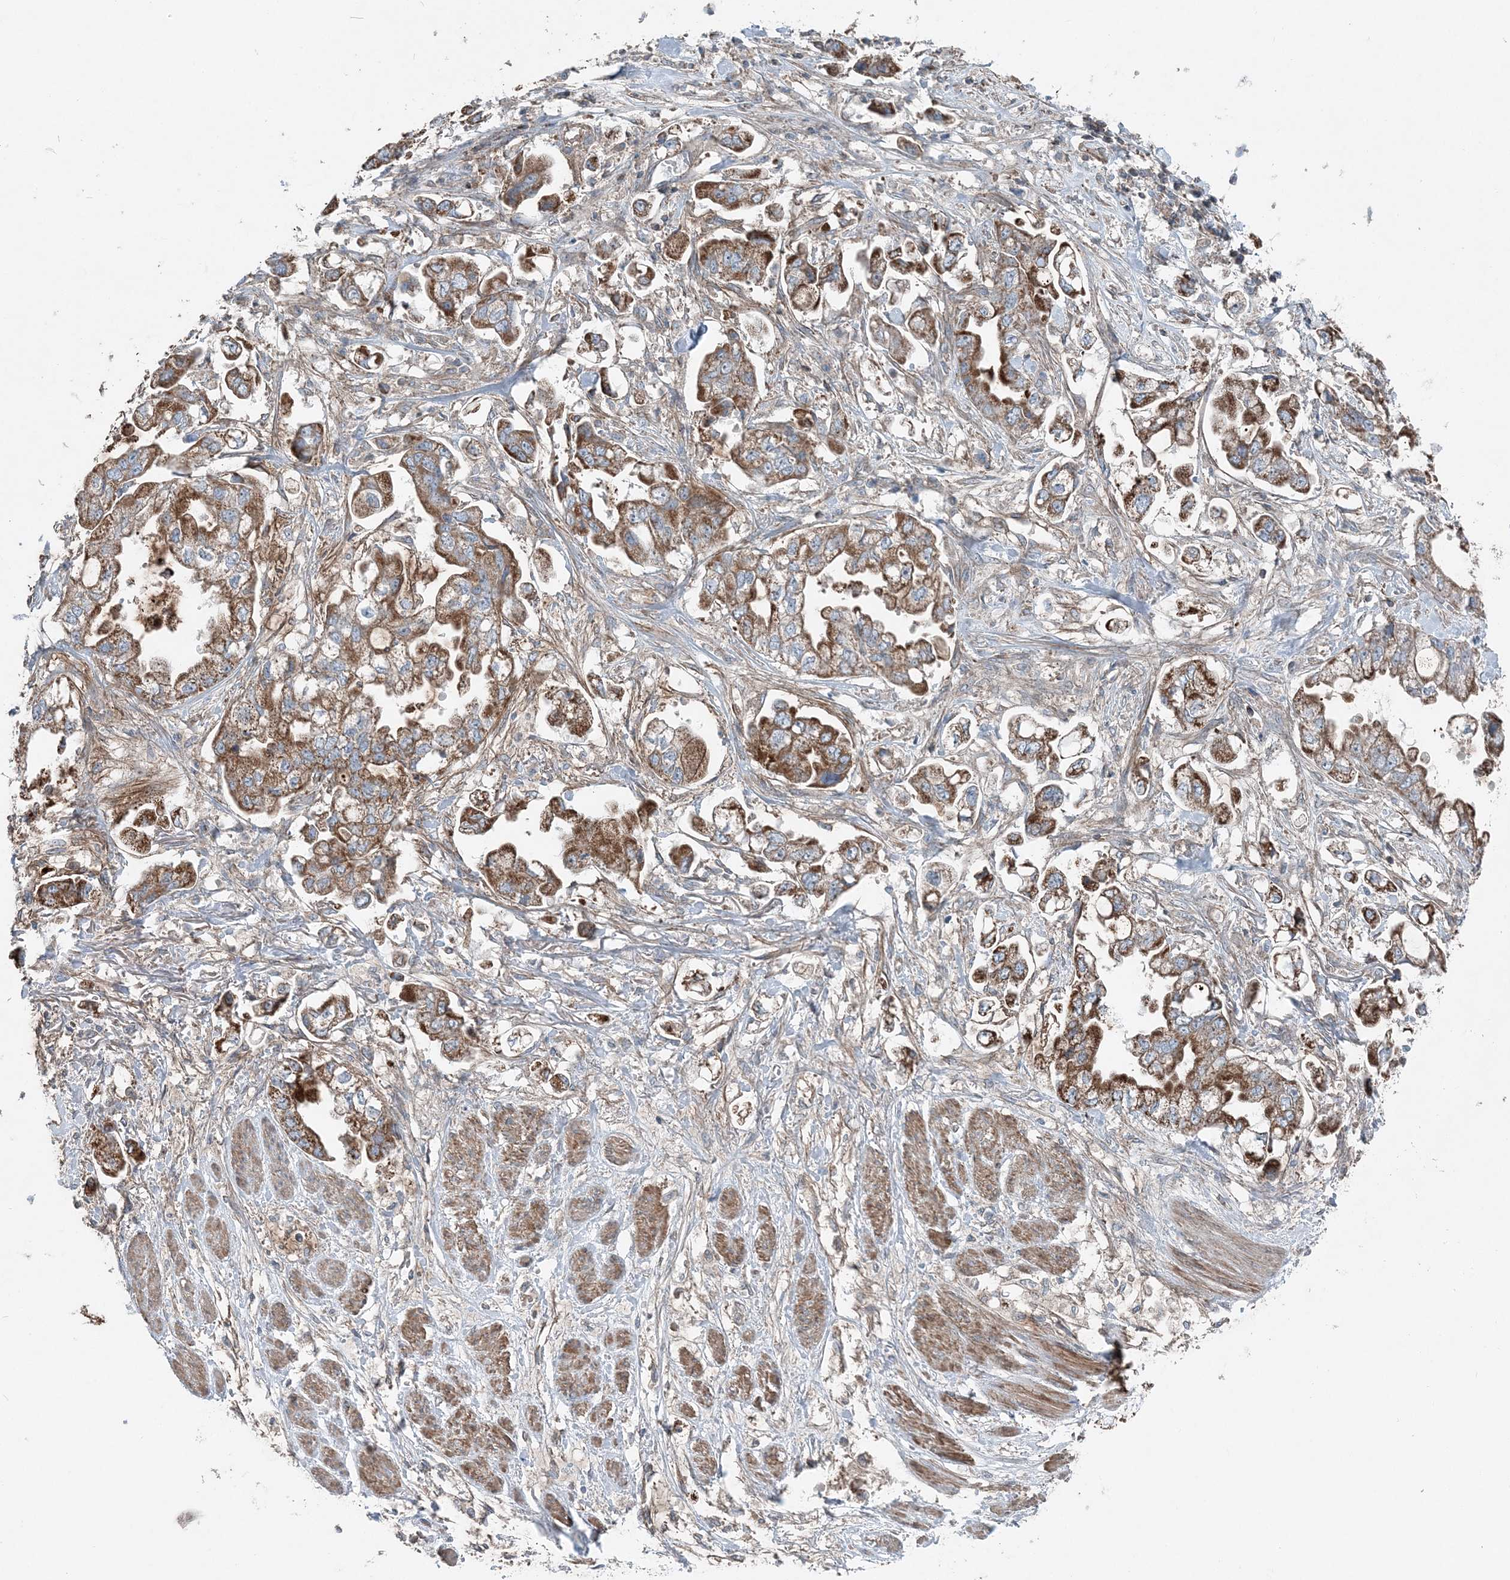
{"staining": {"intensity": "moderate", "quantity": ">75%", "location": "cytoplasmic/membranous"}, "tissue": "stomach cancer", "cell_type": "Tumor cells", "image_type": "cancer", "snomed": [{"axis": "morphology", "description": "Adenocarcinoma, NOS"}, {"axis": "topography", "description": "Stomach"}], "caption": "This histopathology image reveals stomach adenocarcinoma stained with immunohistochemistry (IHC) to label a protein in brown. The cytoplasmic/membranous of tumor cells show moderate positivity for the protein. Nuclei are counter-stained blue.", "gene": "KY", "patient": {"sex": "male", "age": 62}}